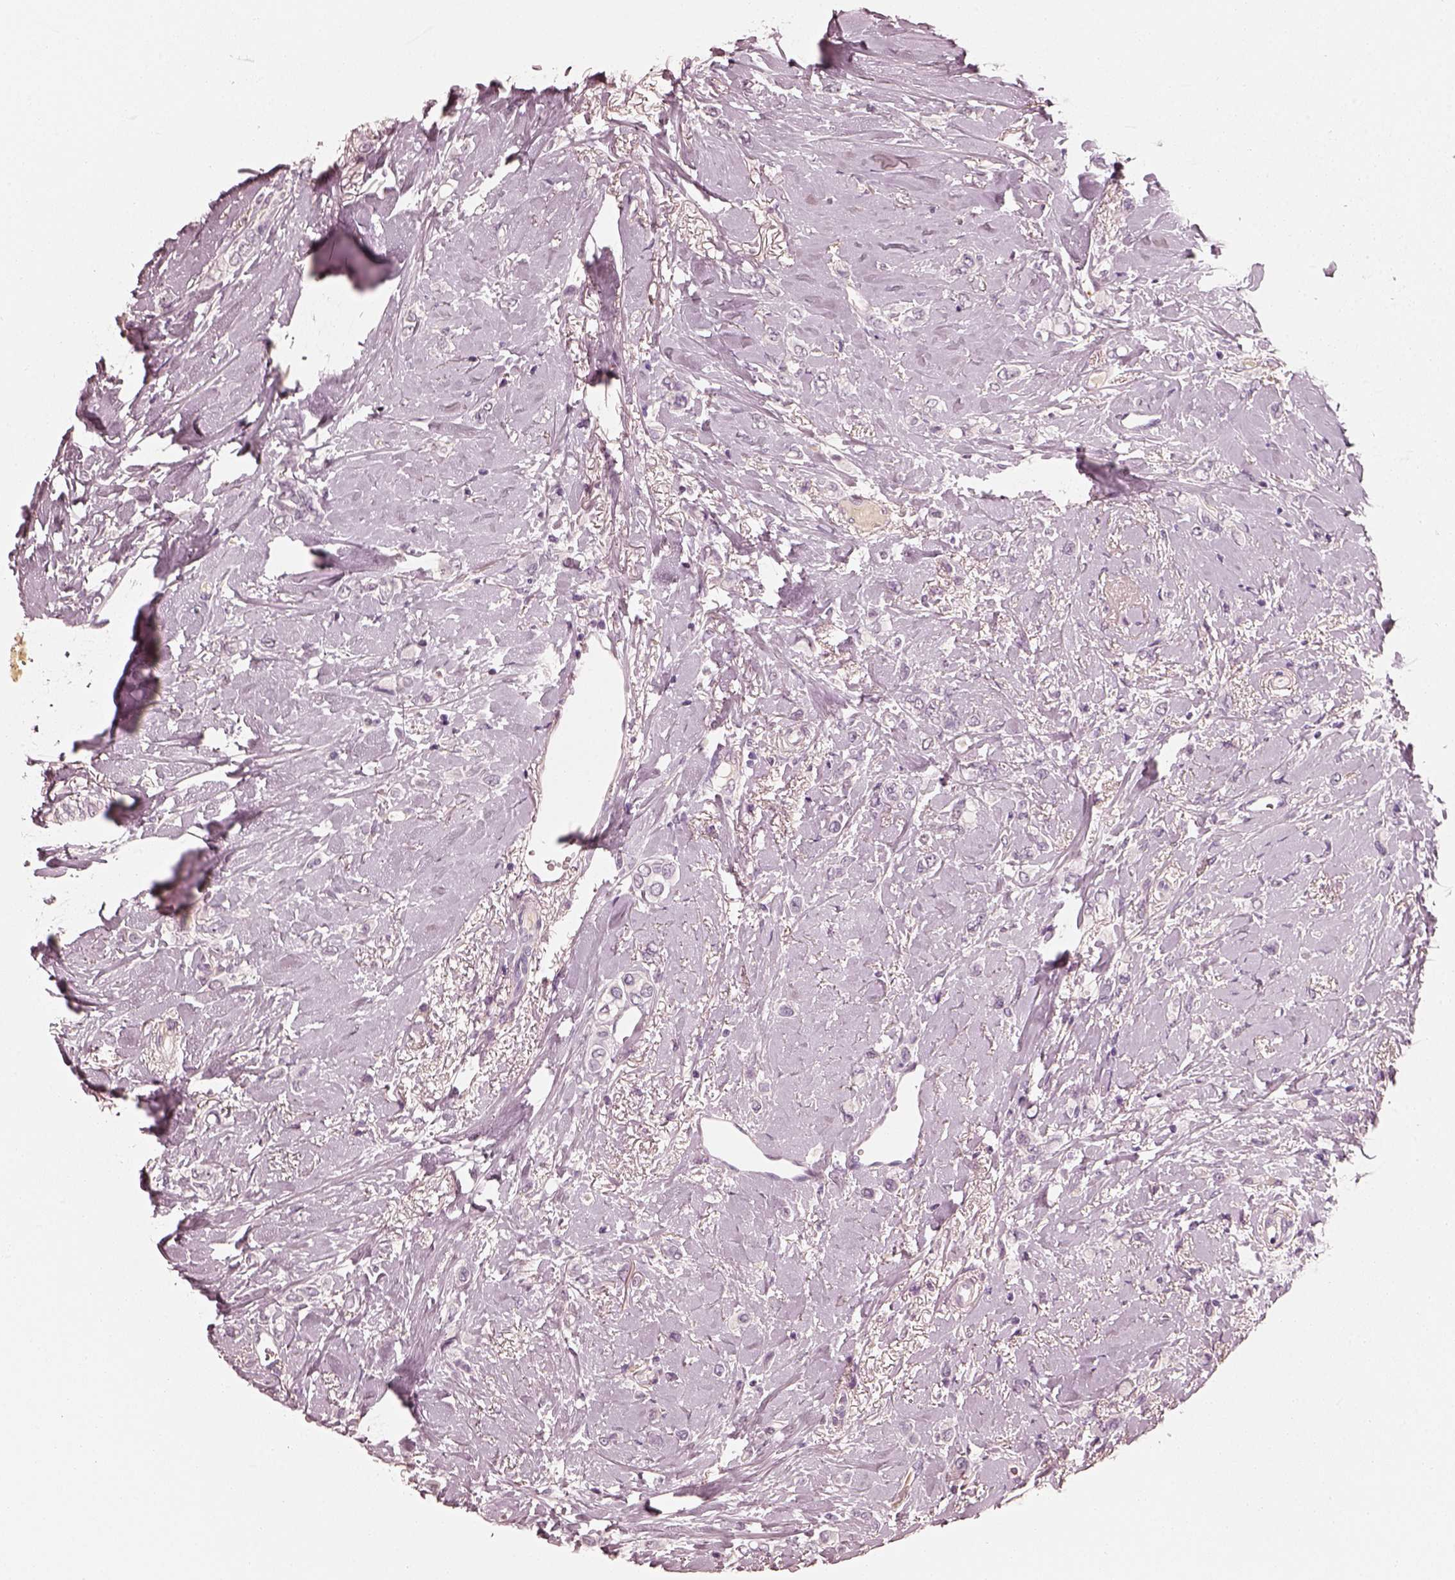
{"staining": {"intensity": "negative", "quantity": "none", "location": "none"}, "tissue": "breast cancer", "cell_type": "Tumor cells", "image_type": "cancer", "snomed": [{"axis": "morphology", "description": "Lobular carcinoma"}, {"axis": "topography", "description": "Breast"}], "caption": "Micrograph shows no significant protein positivity in tumor cells of breast cancer (lobular carcinoma).", "gene": "RS1", "patient": {"sex": "female", "age": 66}}